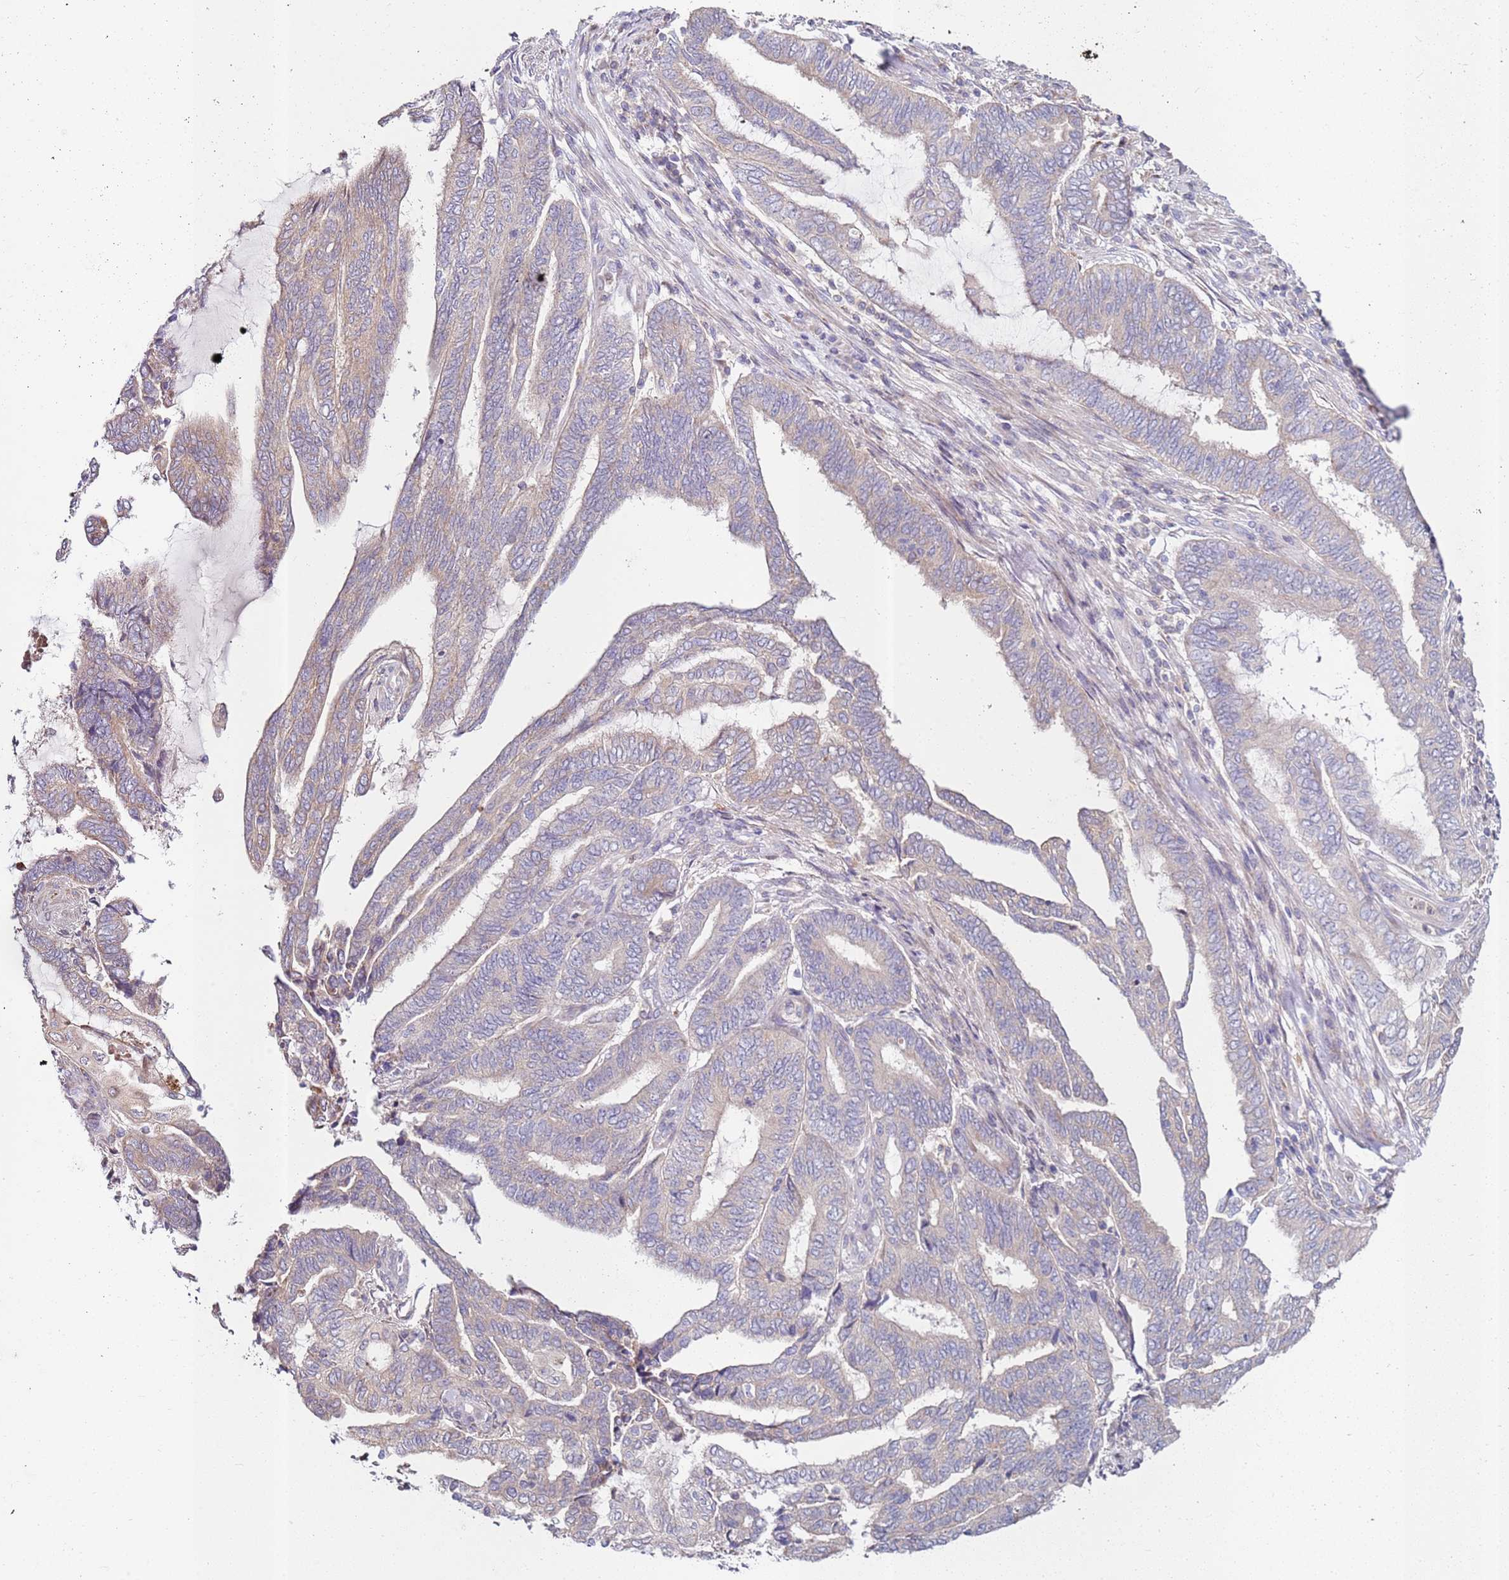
{"staining": {"intensity": "negative", "quantity": "none", "location": "none"}, "tissue": "endometrial cancer", "cell_type": "Tumor cells", "image_type": "cancer", "snomed": [{"axis": "morphology", "description": "Adenocarcinoma, NOS"}, {"axis": "topography", "description": "Uterus"}, {"axis": "topography", "description": "Endometrium"}], "caption": "Tumor cells are negative for brown protein staining in adenocarcinoma (endometrial).", "gene": "CNOT9", "patient": {"sex": "female", "age": 70}}